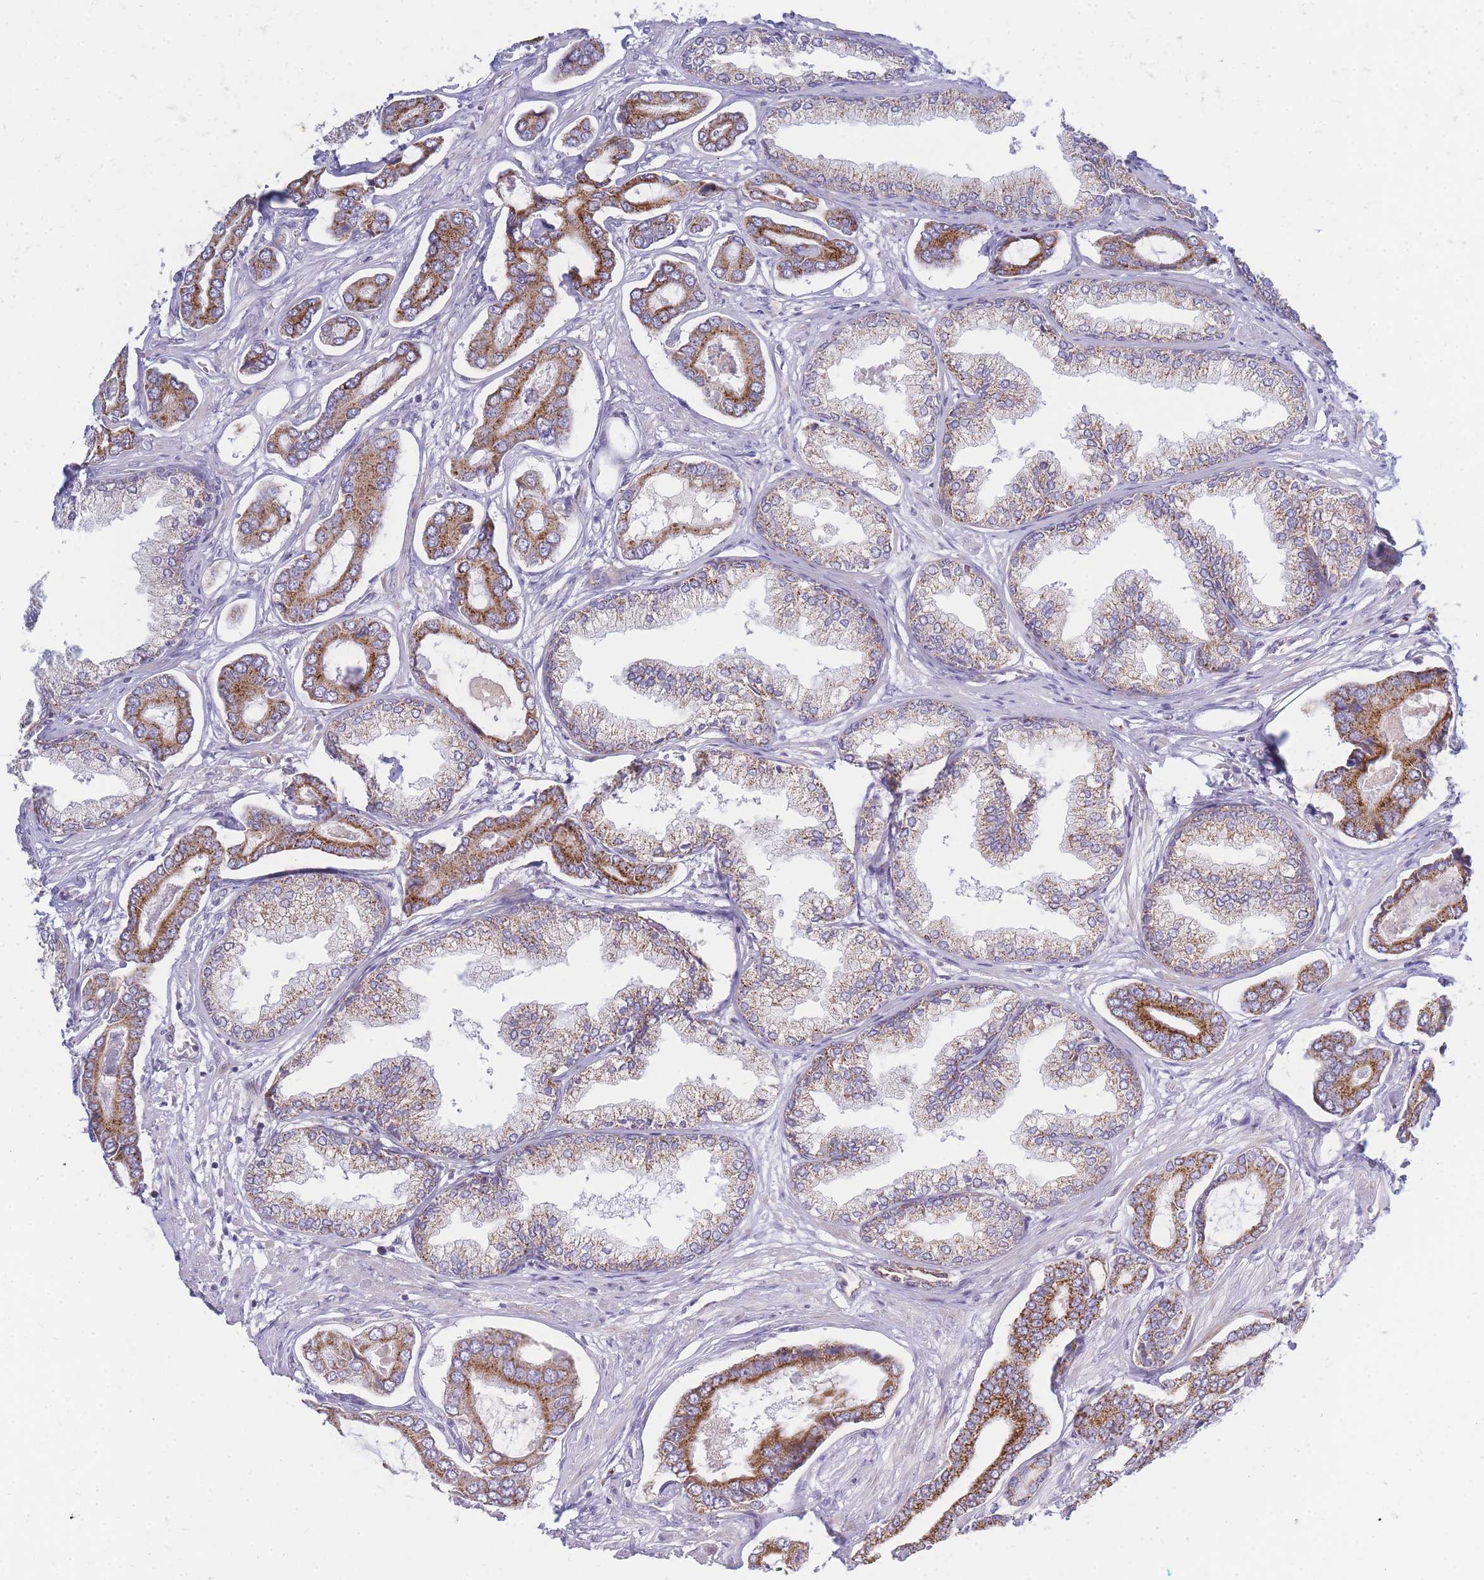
{"staining": {"intensity": "strong", "quantity": ">75%", "location": "cytoplasmic/membranous"}, "tissue": "prostate cancer", "cell_type": "Tumor cells", "image_type": "cancer", "snomed": [{"axis": "morphology", "description": "Adenocarcinoma, NOS"}, {"axis": "topography", "description": "Prostate and seminal vesicle, NOS"}], "caption": "Protein expression by immunohistochemistry displays strong cytoplasmic/membranous positivity in about >75% of tumor cells in adenocarcinoma (prostate).", "gene": "MRPS11", "patient": {"sex": "male", "age": 76}}